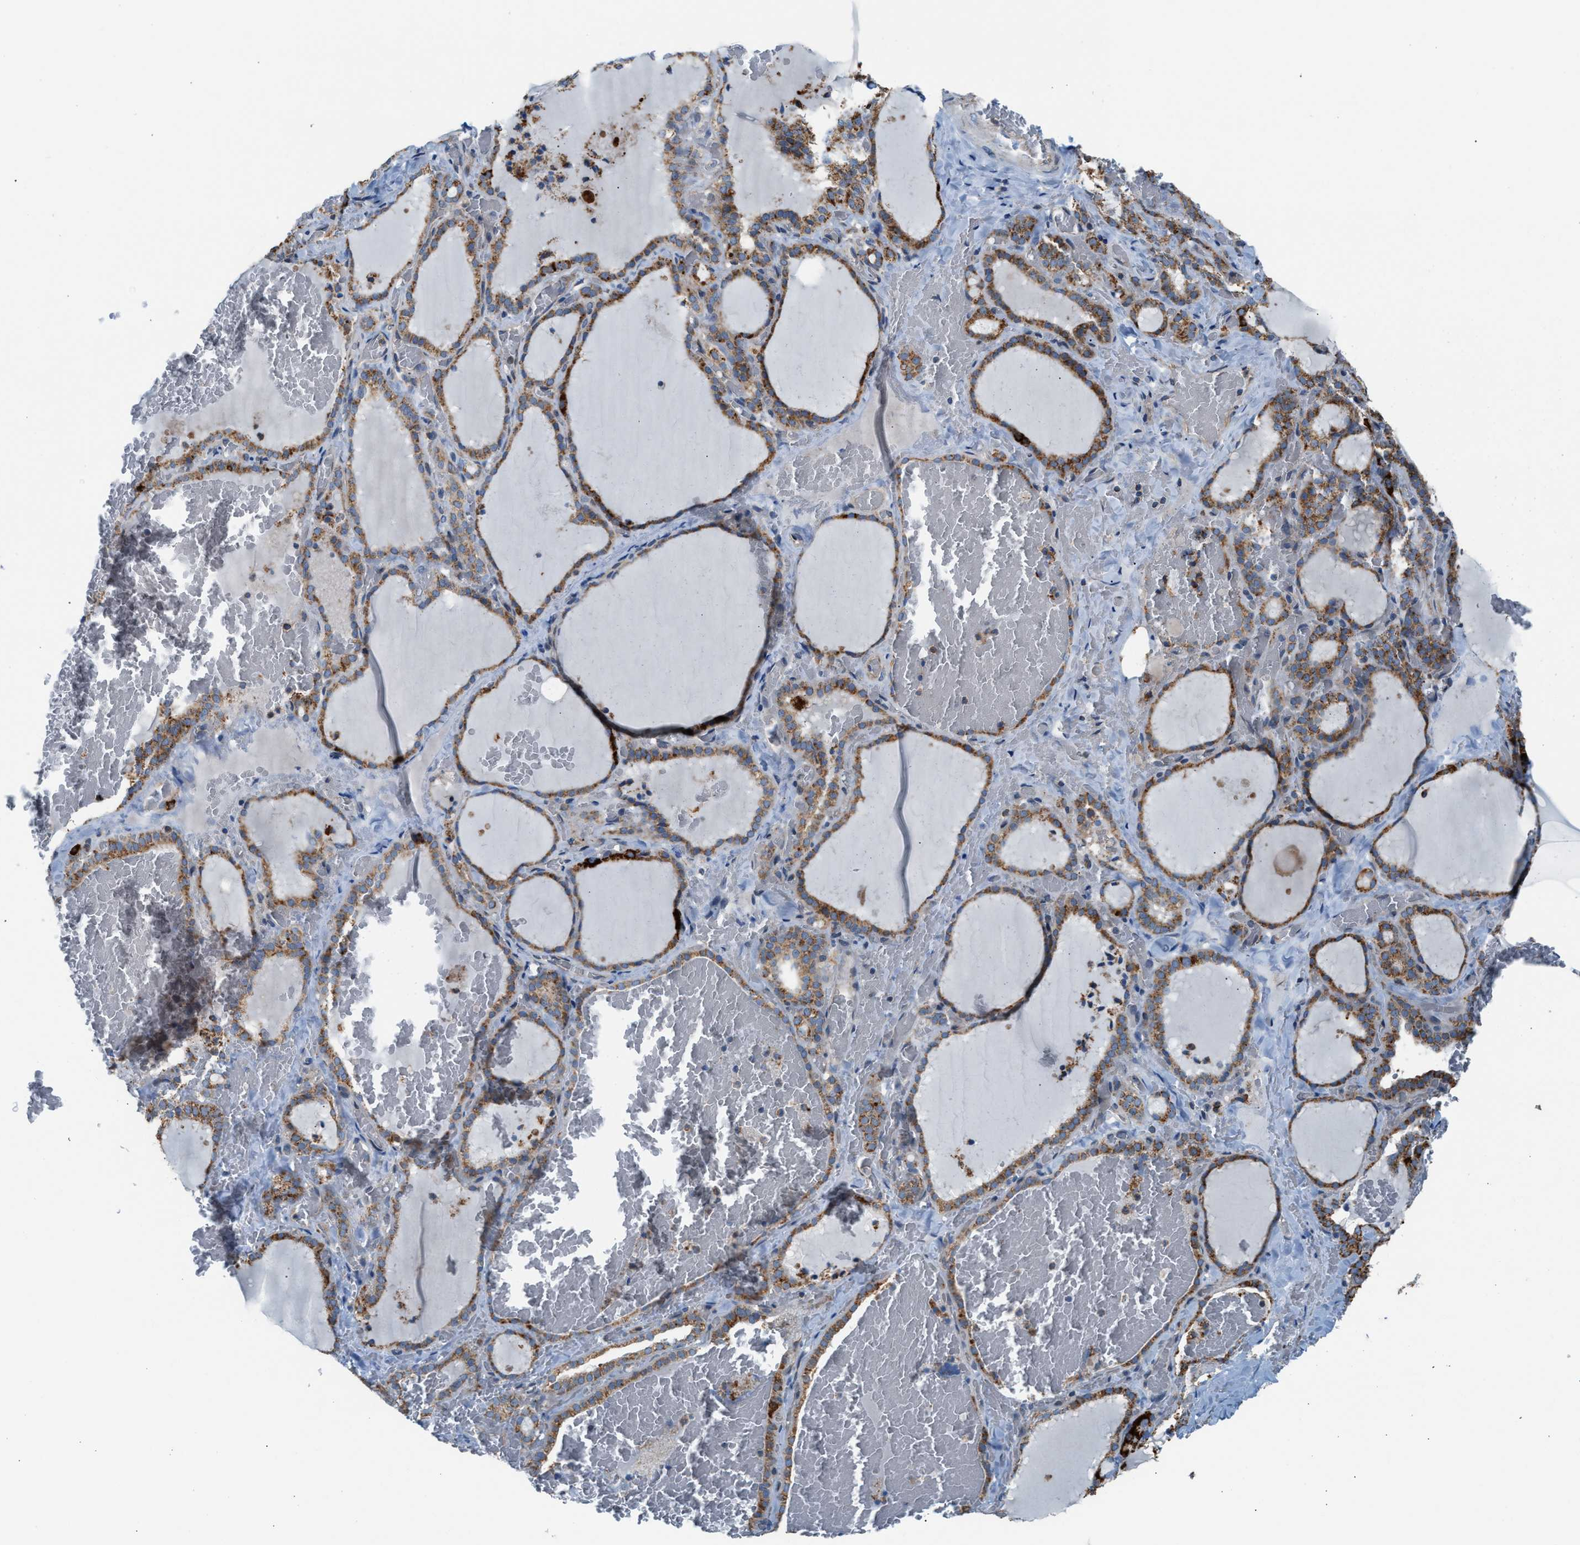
{"staining": {"intensity": "moderate", "quantity": ">75%", "location": "cytoplasmic/membranous"}, "tissue": "thyroid gland", "cell_type": "Glandular cells", "image_type": "normal", "snomed": [{"axis": "morphology", "description": "Normal tissue, NOS"}, {"axis": "topography", "description": "Thyroid gland"}], "caption": "IHC image of normal thyroid gland: thyroid gland stained using immunohistochemistry (IHC) demonstrates medium levels of moderate protein expression localized specifically in the cytoplasmic/membranous of glandular cells, appearing as a cytoplasmic/membranous brown color.", "gene": "PDCL", "patient": {"sex": "female", "age": 22}}